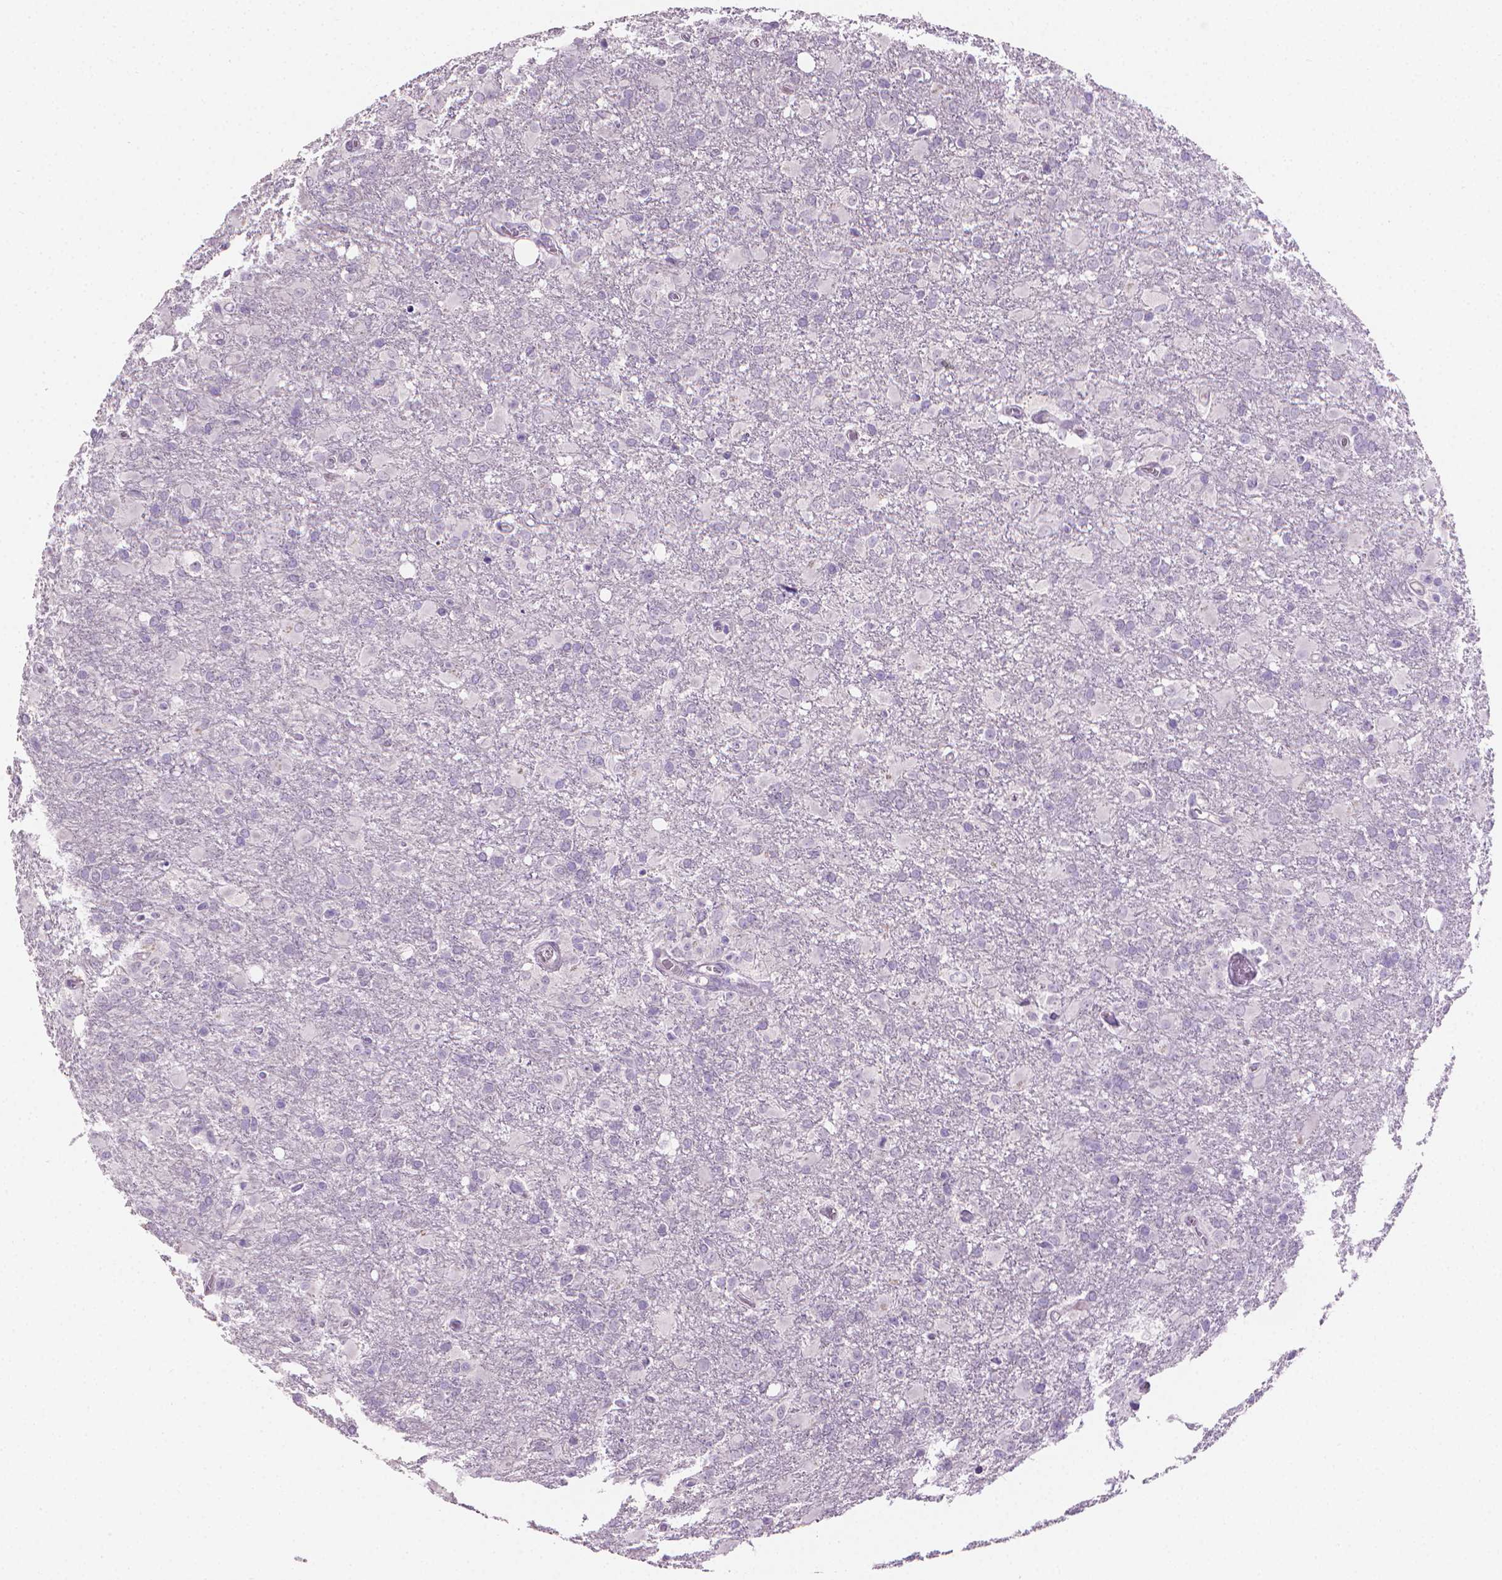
{"staining": {"intensity": "negative", "quantity": "none", "location": "none"}, "tissue": "glioma", "cell_type": "Tumor cells", "image_type": "cancer", "snomed": [{"axis": "morphology", "description": "Glioma, malignant, High grade"}, {"axis": "topography", "description": "Brain"}], "caption": "This is an immunohistochemistry (IHC) image of glioma. There is no expression in tumor cells.", "gene": "TNNI2", "patient": {"sex": "male", "age": 68}}